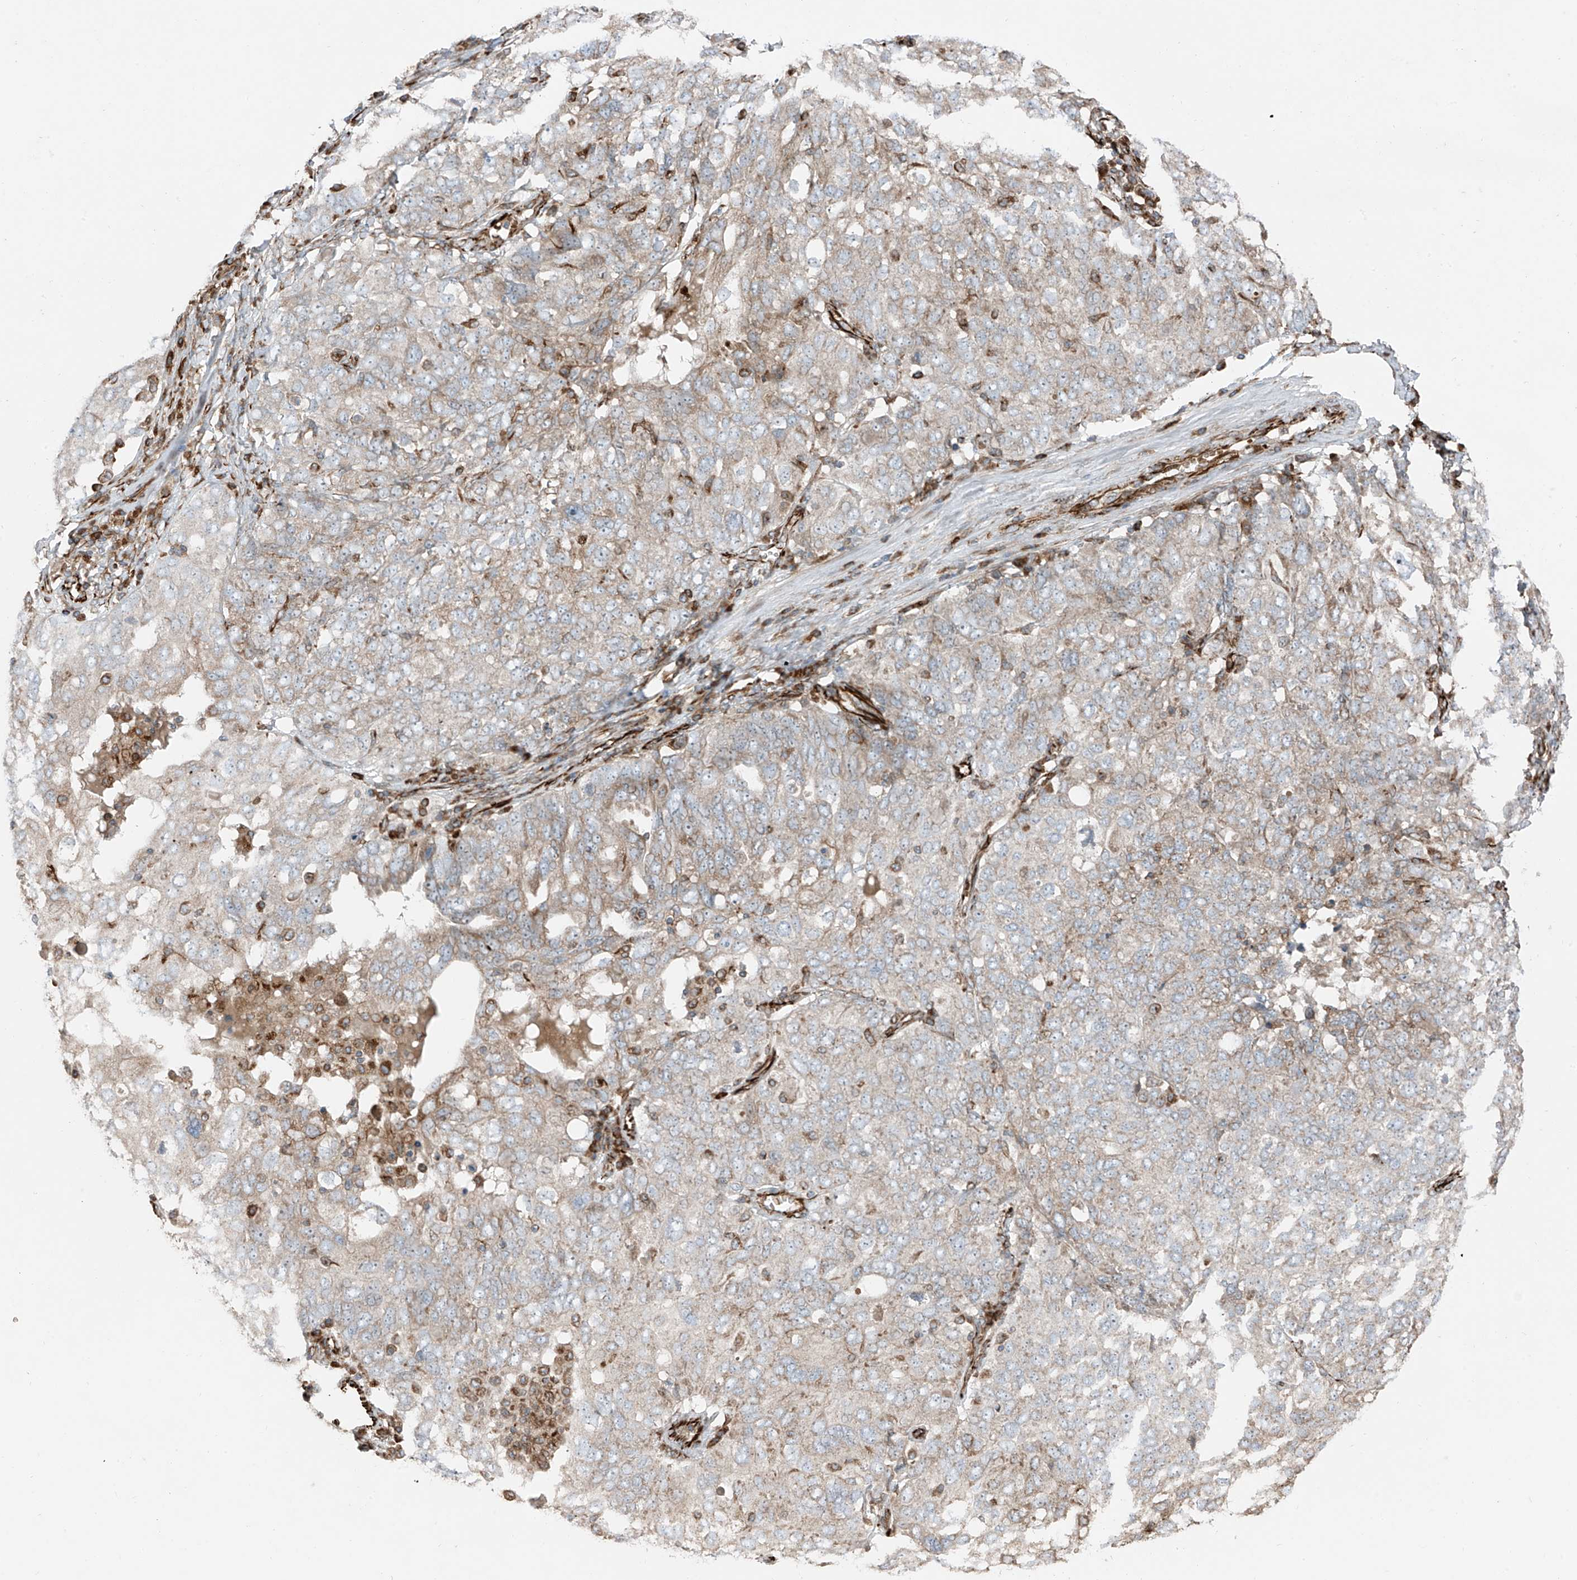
{"staining": {"intensity": "weak", "quantity": "25%-75%", "location": "cytoplasmic/membranous"}, "tissue": "ovarian cancer", "cell_type": "Tumor cells", "image_type": "cancer", "snomed": [{"axis": "morphology", "description": "Carcinoma, endometroid"}, {"axis": "topography", "description": "Ovary"}], "caption": "A histopathology image of human ovarian cancer (endometroid carcinoma) stained for a protein exhibits weak cytoplasmic/membranous brown staining in tumor cells.", "gene": "ERLEC1", "patient": {"sex": "female", "age": 62}}